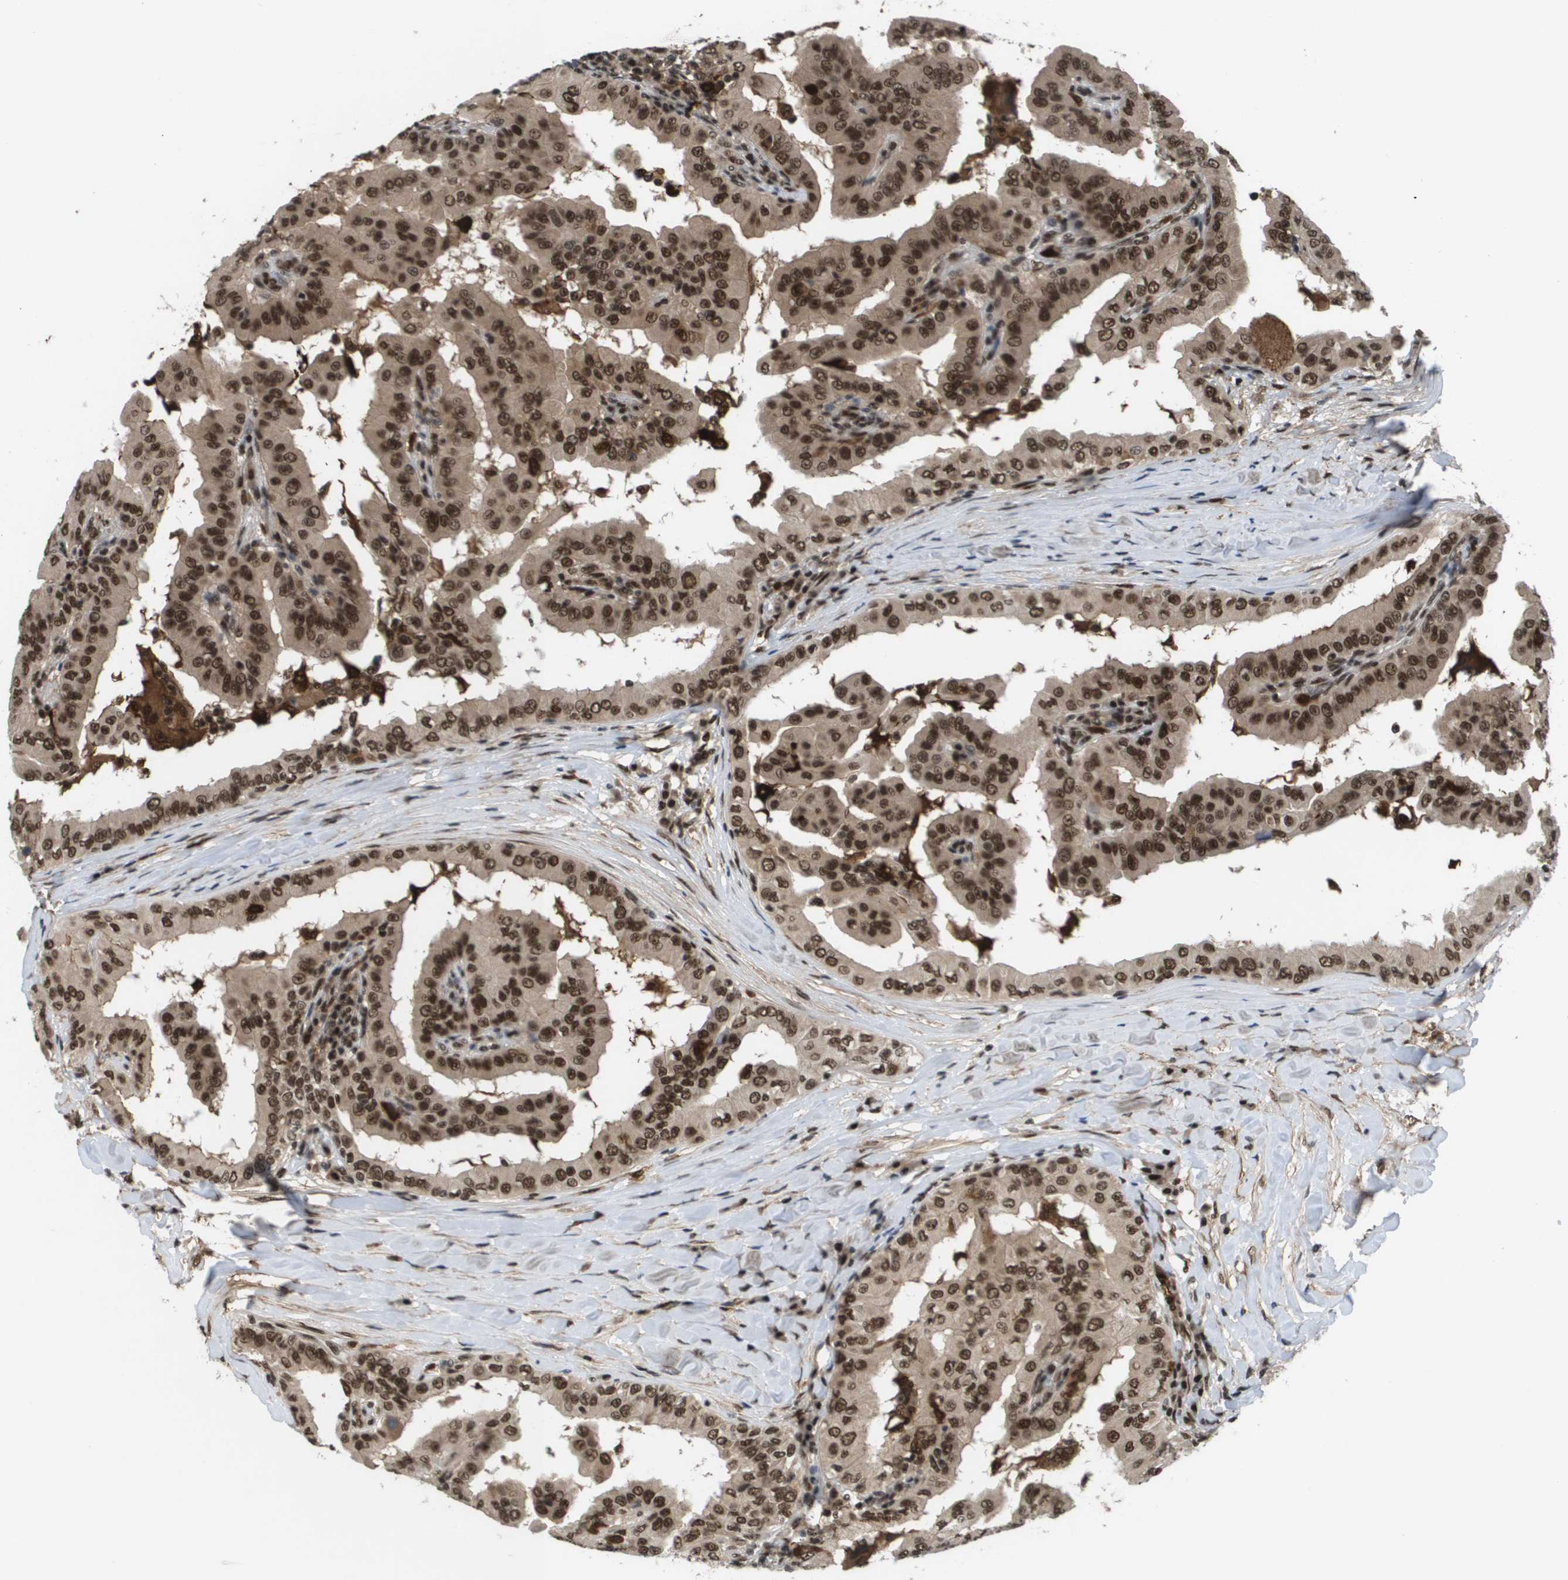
{"staining": {"intensity": "moderate", "quantity": ">75%", "location": "cytoplasmic/membranous,nuclear"}, "tissue": "thyroid cancer", "cell_type": "Tumor cells", "image_type": "cancer", "snomed": [{"axis": "morphology", "description": "Papillary adenocarcinoma, NOS"}, {"axis": "topography", "description": "Thyroid gland"}], "caption": "Immunohistochemistry (IHC) photomicrograph of neoplastic tissue: human thyroid papillary adenocarcinoma stained using immunohistochemistry (IHC) displays medium levels of moderate protein expression localized specifically in the cytoplasmic/membranous and nuclear of tumor cells, appearing as a cytoplasmic/membranous and nuclear brown color.", "gene": "PRCC", "patient": {"sex": "male", "age": 33}}